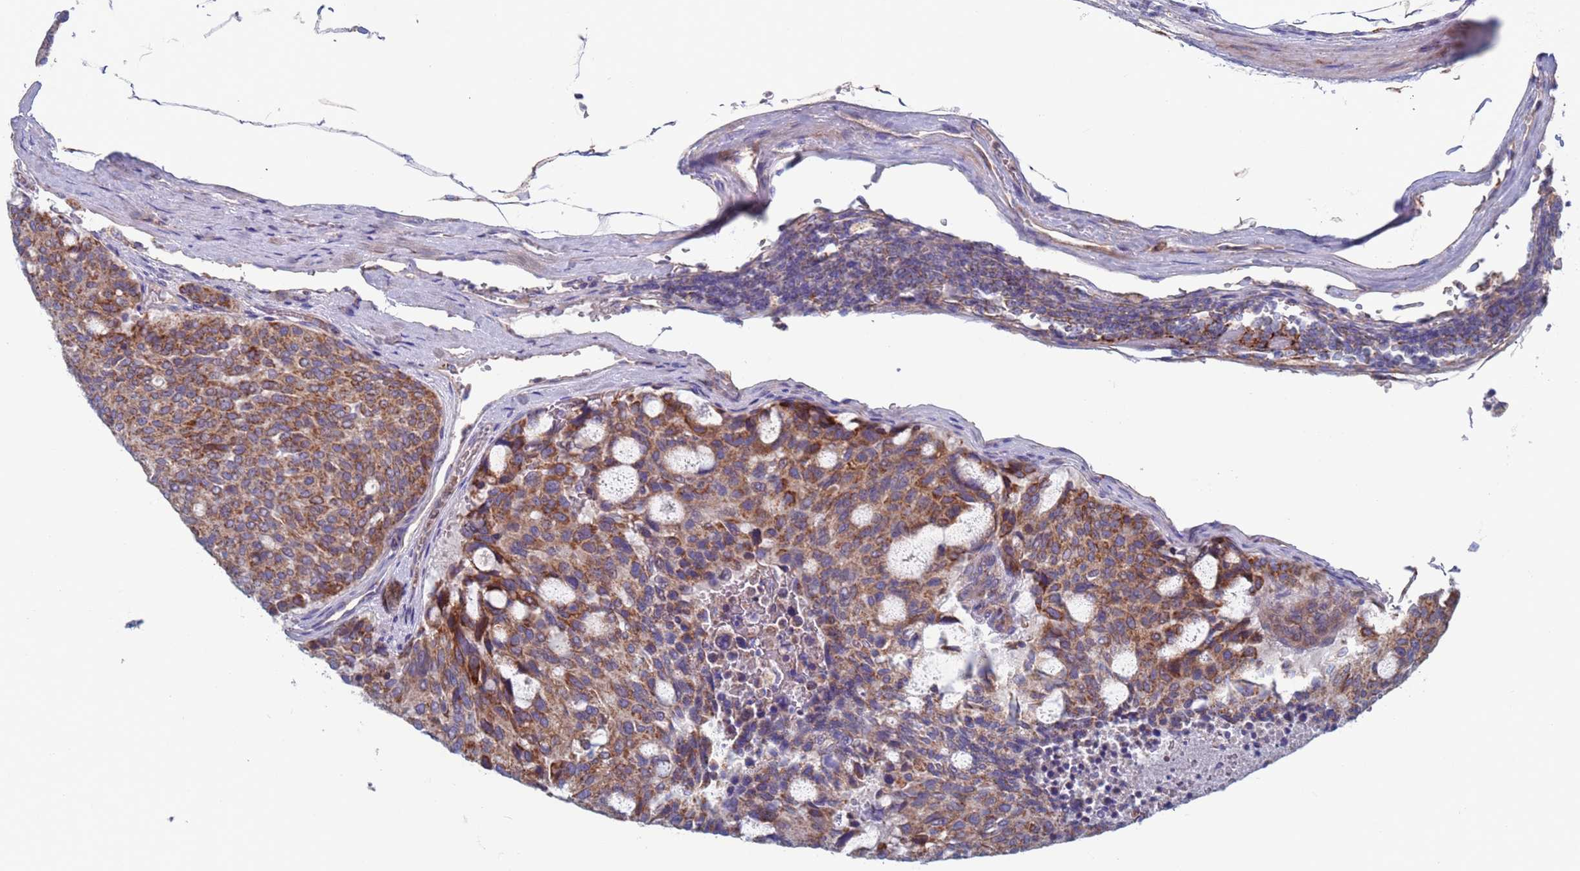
{"staining": {"intensity": "moderate", "quantity": ">75%", "location": "cytoplasmic/membranous"}, "tissue": "carcinoid", "cell_type": "Tumor cells", "image_type": "cancer", "snomed": [{"axis": "morphology", "description": "Carcinoid, malignant, NOS"}, {"axis": "topography", "description": "Pancreas"}], "caption": "This is a histology image of immunohistochemistry (IHC) staining of carcinoid, which shows moderate positivity in the cytoplasmic/membranous of tumor cells.", "gene": "CHCHD6", "patient": {"sex": "female", "age": 54}}